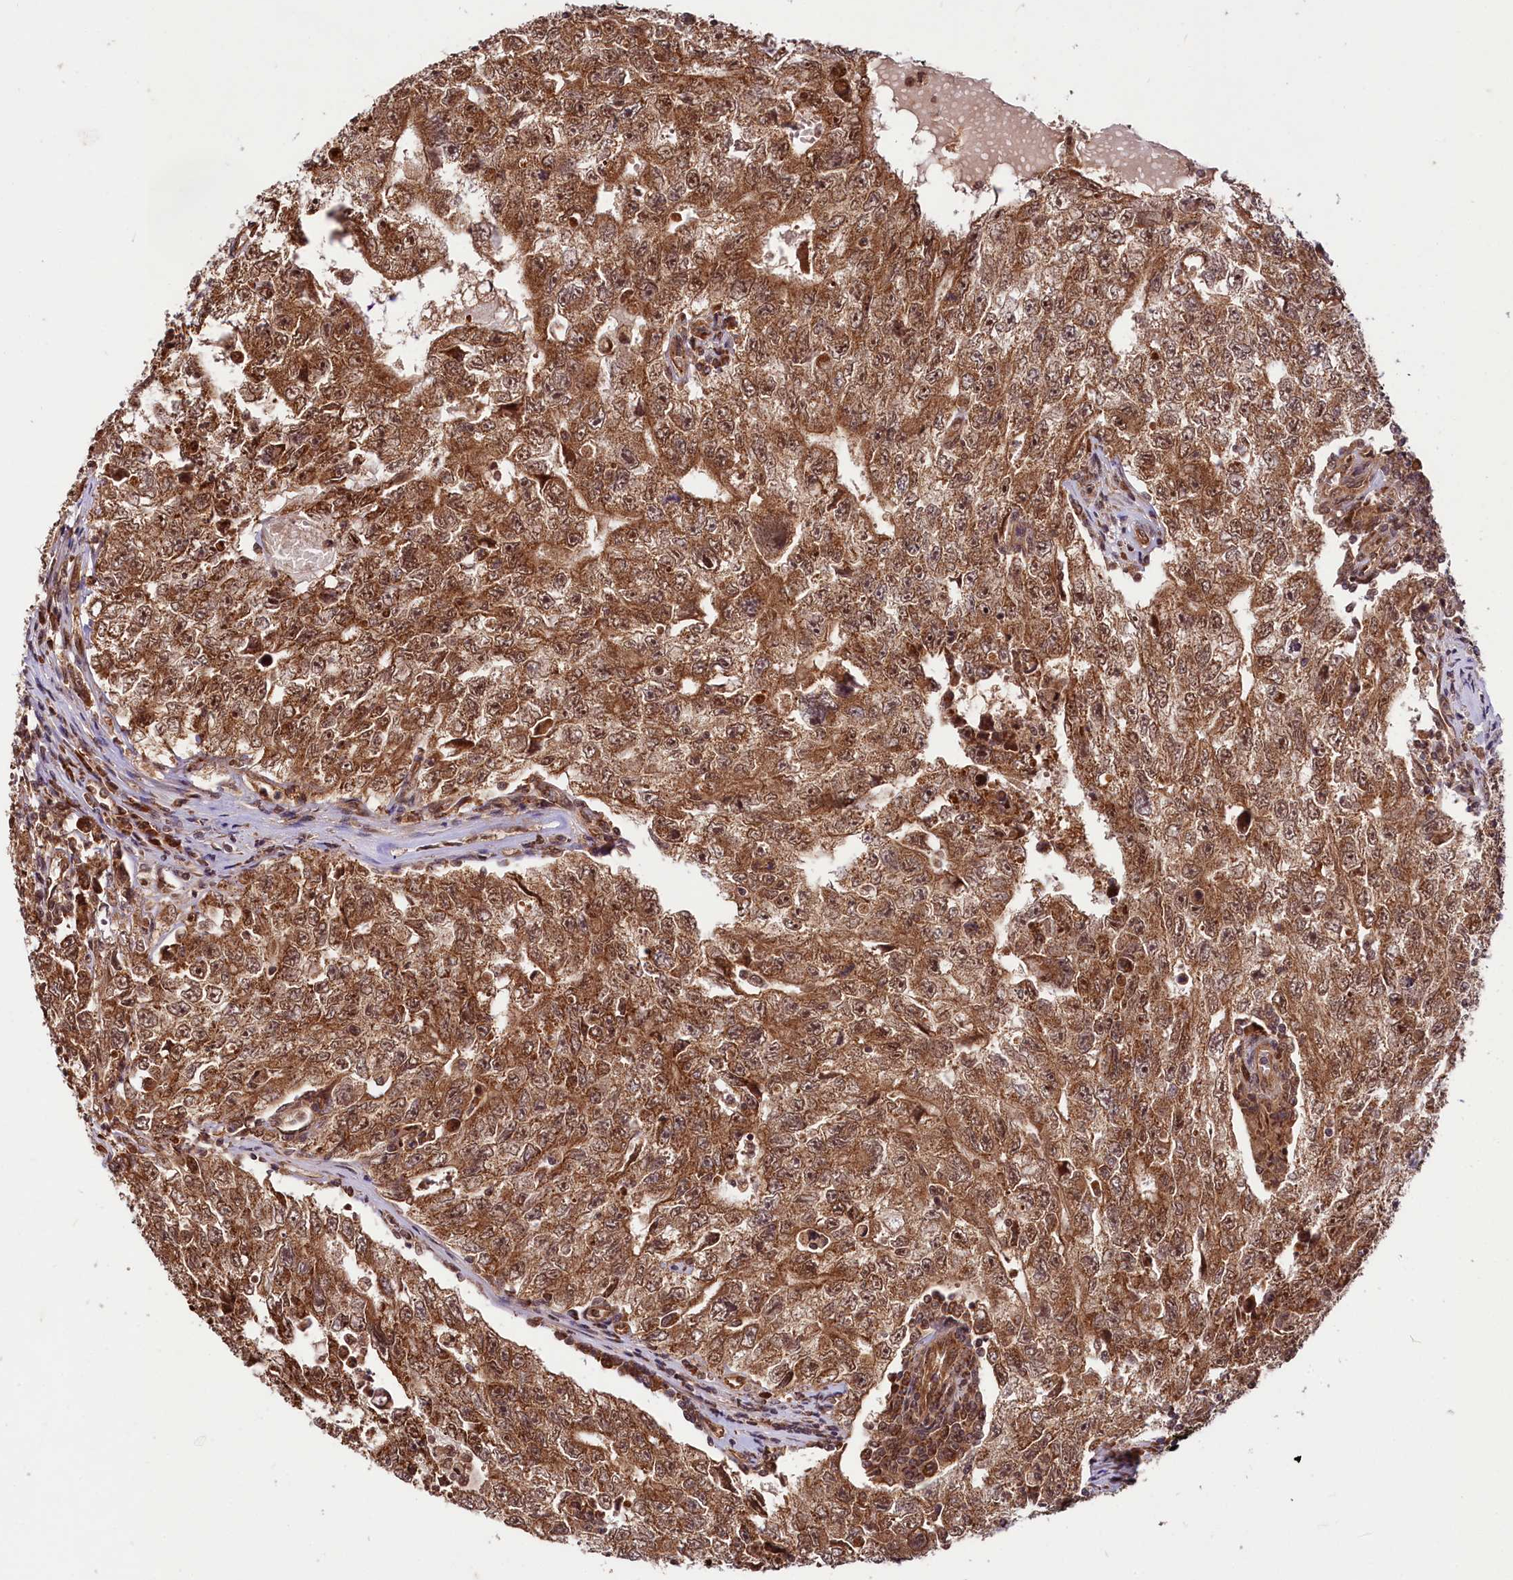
{"staining": {"intensity": "strong", "quantity": ">75%", "location": "cytoplasmic/membranous,nuclear"}, "tissue": "testis cancer", "cell_type": "Tumor cells", "image_type": "cancer", "snomed": [{"axis": "morphology", "description": "Carcinoma, Embryonal, NOS"}, {"axis": "topography", "description": "Testis"}], "caption": "Immunohistochemistry photomicrograph of neoplastic tissue: testis cancer (embryonal carcinoma) stained using immunohistochemistry (IHC) exhibits high levels of strong protein expression localized specifically in the cytoplasmic/membranous and nuclear of tumor cells, appearing as a cytoplasmic/membranous and nuclear brown color.", "gene": "UBE3A", "patient": {"sex": "male", "age": 17}}